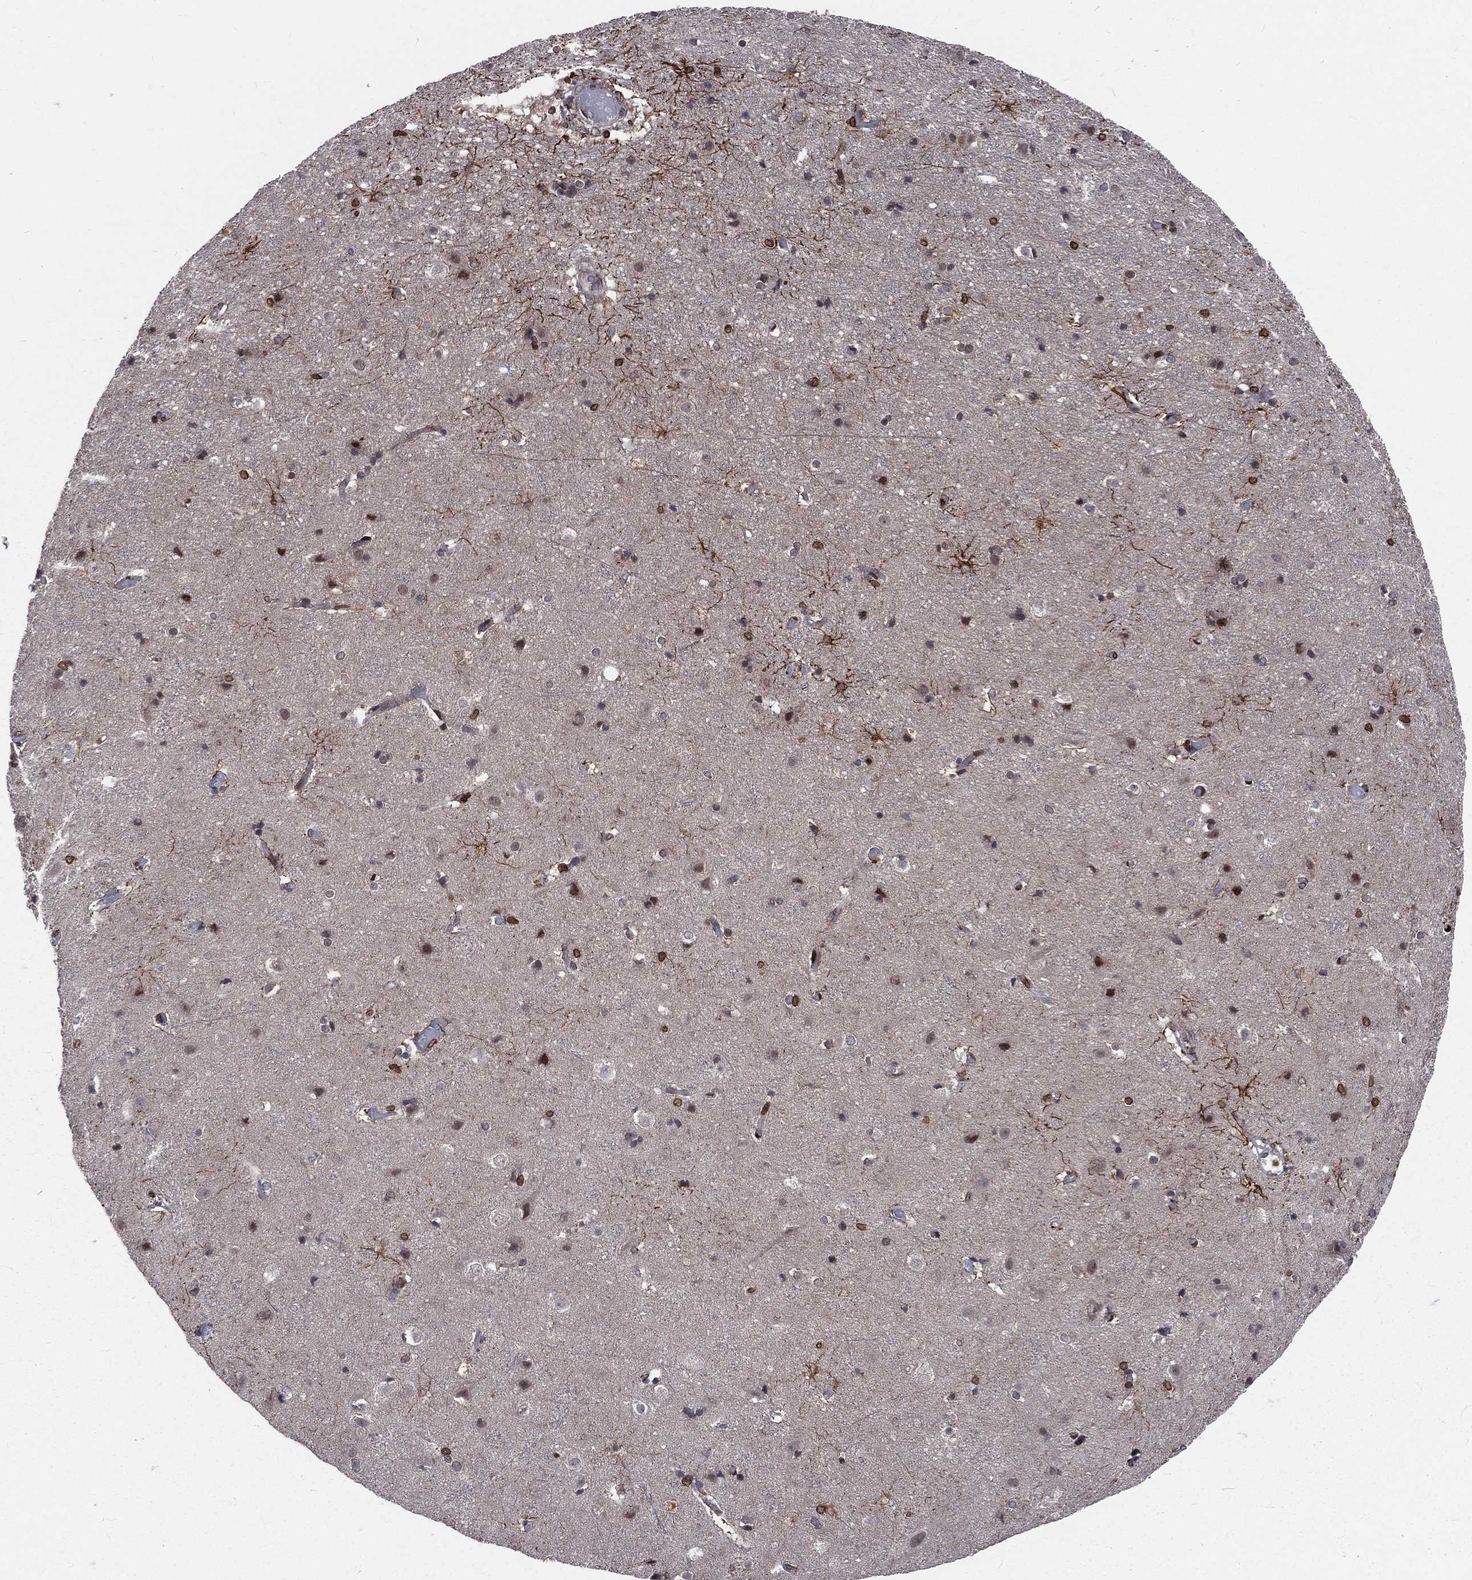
{"staining": {"intensity": "negative", "quantity": "none", "location": "none"}, "tissue": "cerebral cortex", "cell_type": "Endothelial cells", "image_type": "normal", "snomed": [{"axis": "morphology", "description": "Normal tissue, NOS"}, {"axis": "topography", "description": "Cerebral cortex"}], "caption": "DAB (3,3'-diaminobenzidine) immunohistochemical staining of unremarkable cerebral cortex demonstrates no significant positivity in endothelial cells.", "gene": "LBR", "patient": {"sex": "female", "age": 52}}